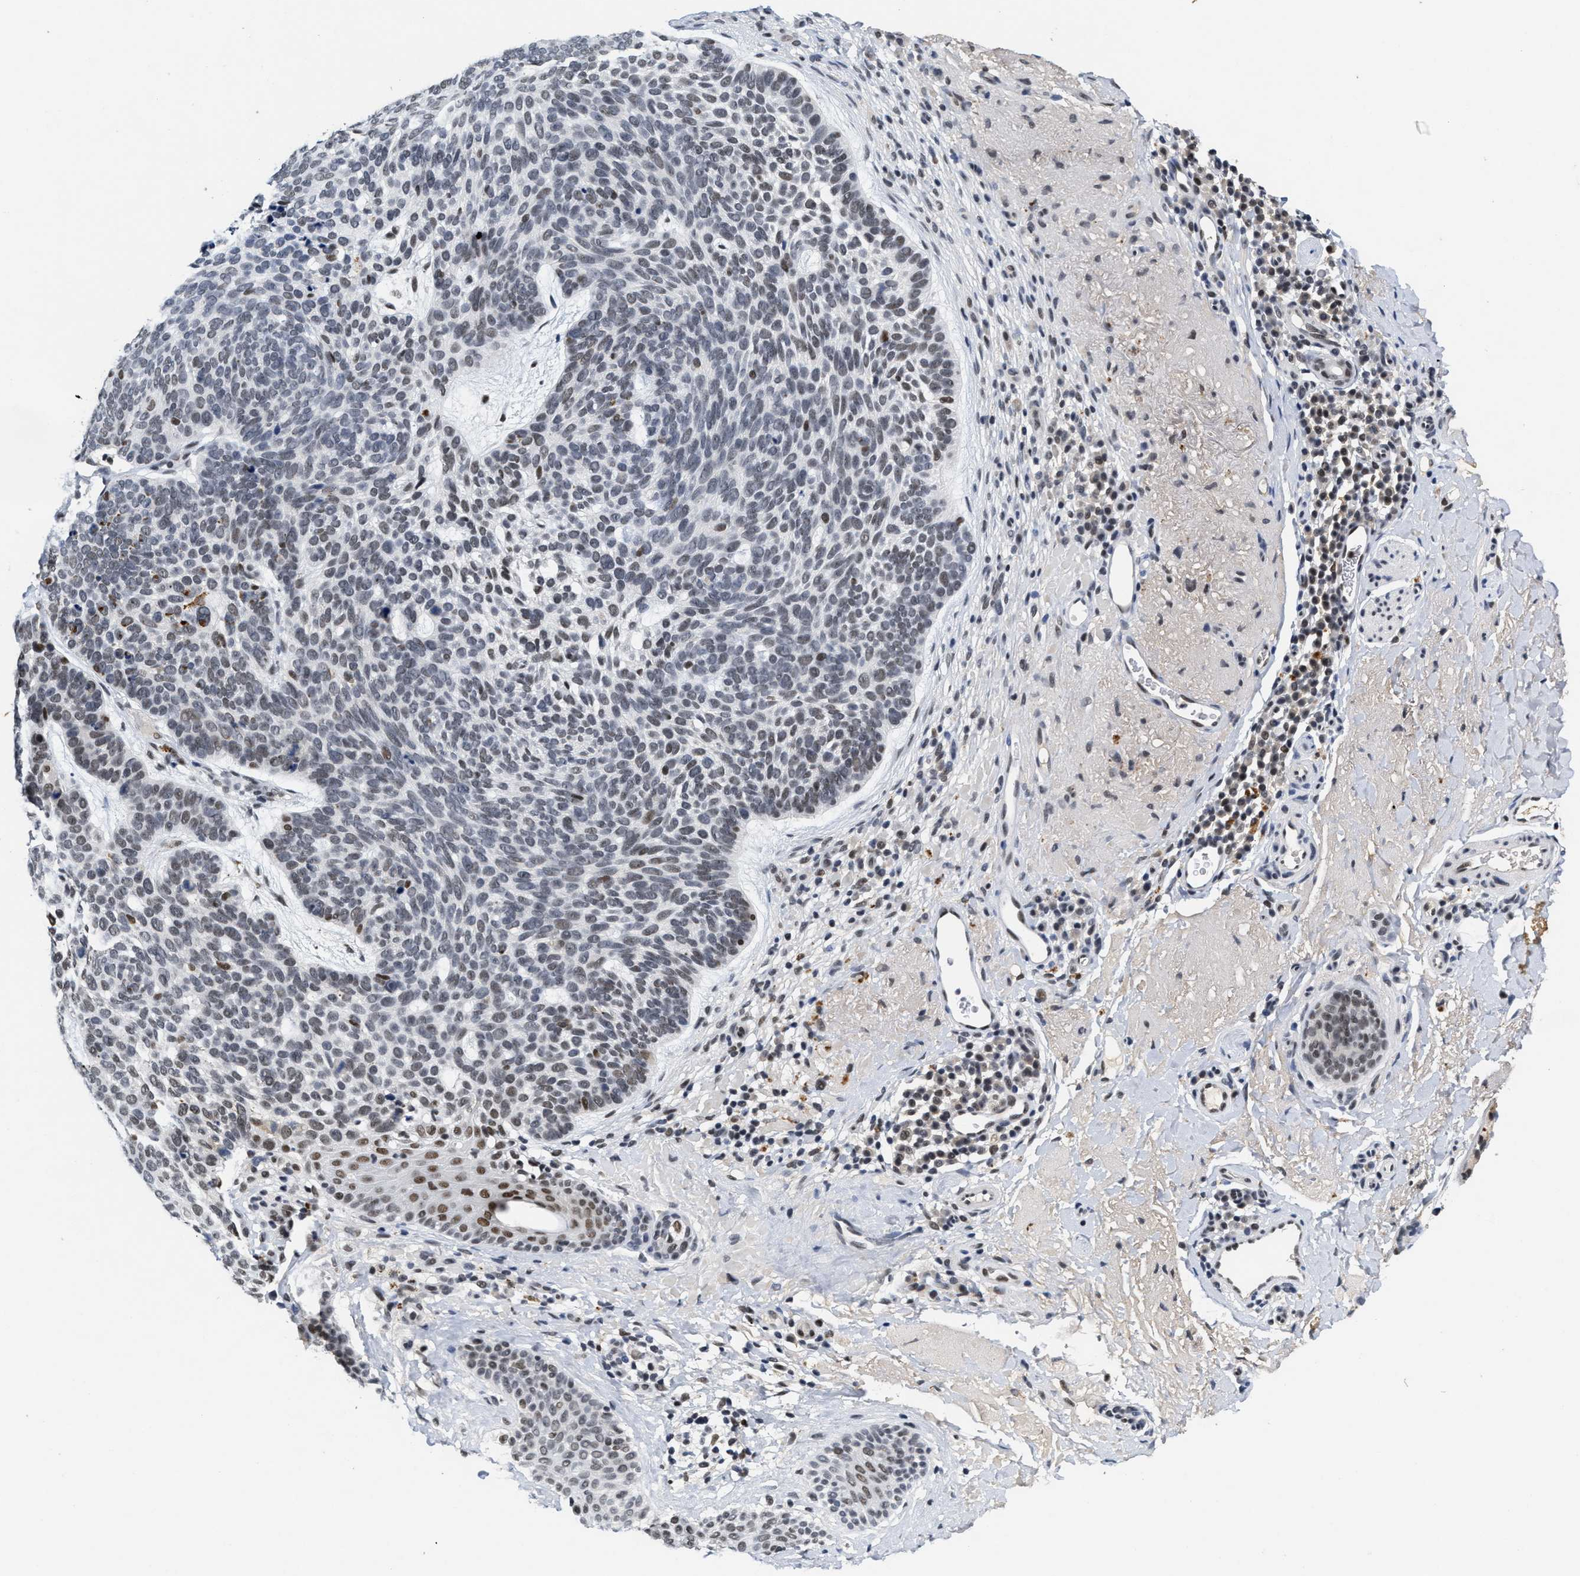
{"staining": {"intensity": "weak", "quantity": "25%-75%", "location": "nuclear"}, "tissue": "skin cancer", "cell_type": "Tumor cells", "image_type": "cancer", "snomed": [{"axis": "morphology", "description": "Basal cell carcinoma"}, {"axis": "topography", "description": "Skin"}, {"axis": "topography", "description": "Skin of head"}], "caption": "Immunohistochemistry photomicrograph of neoplastic tissue: skin cancer (basal cell carcinoma) stained using immunohistochemistry (IHC) exhibits low levels of weak protein expression localized specifically in the nuclear of tumor cells, appearing as a nuclear brown color.", "gene": "INIP", "patient": {"sex": "female", "age": 85}}